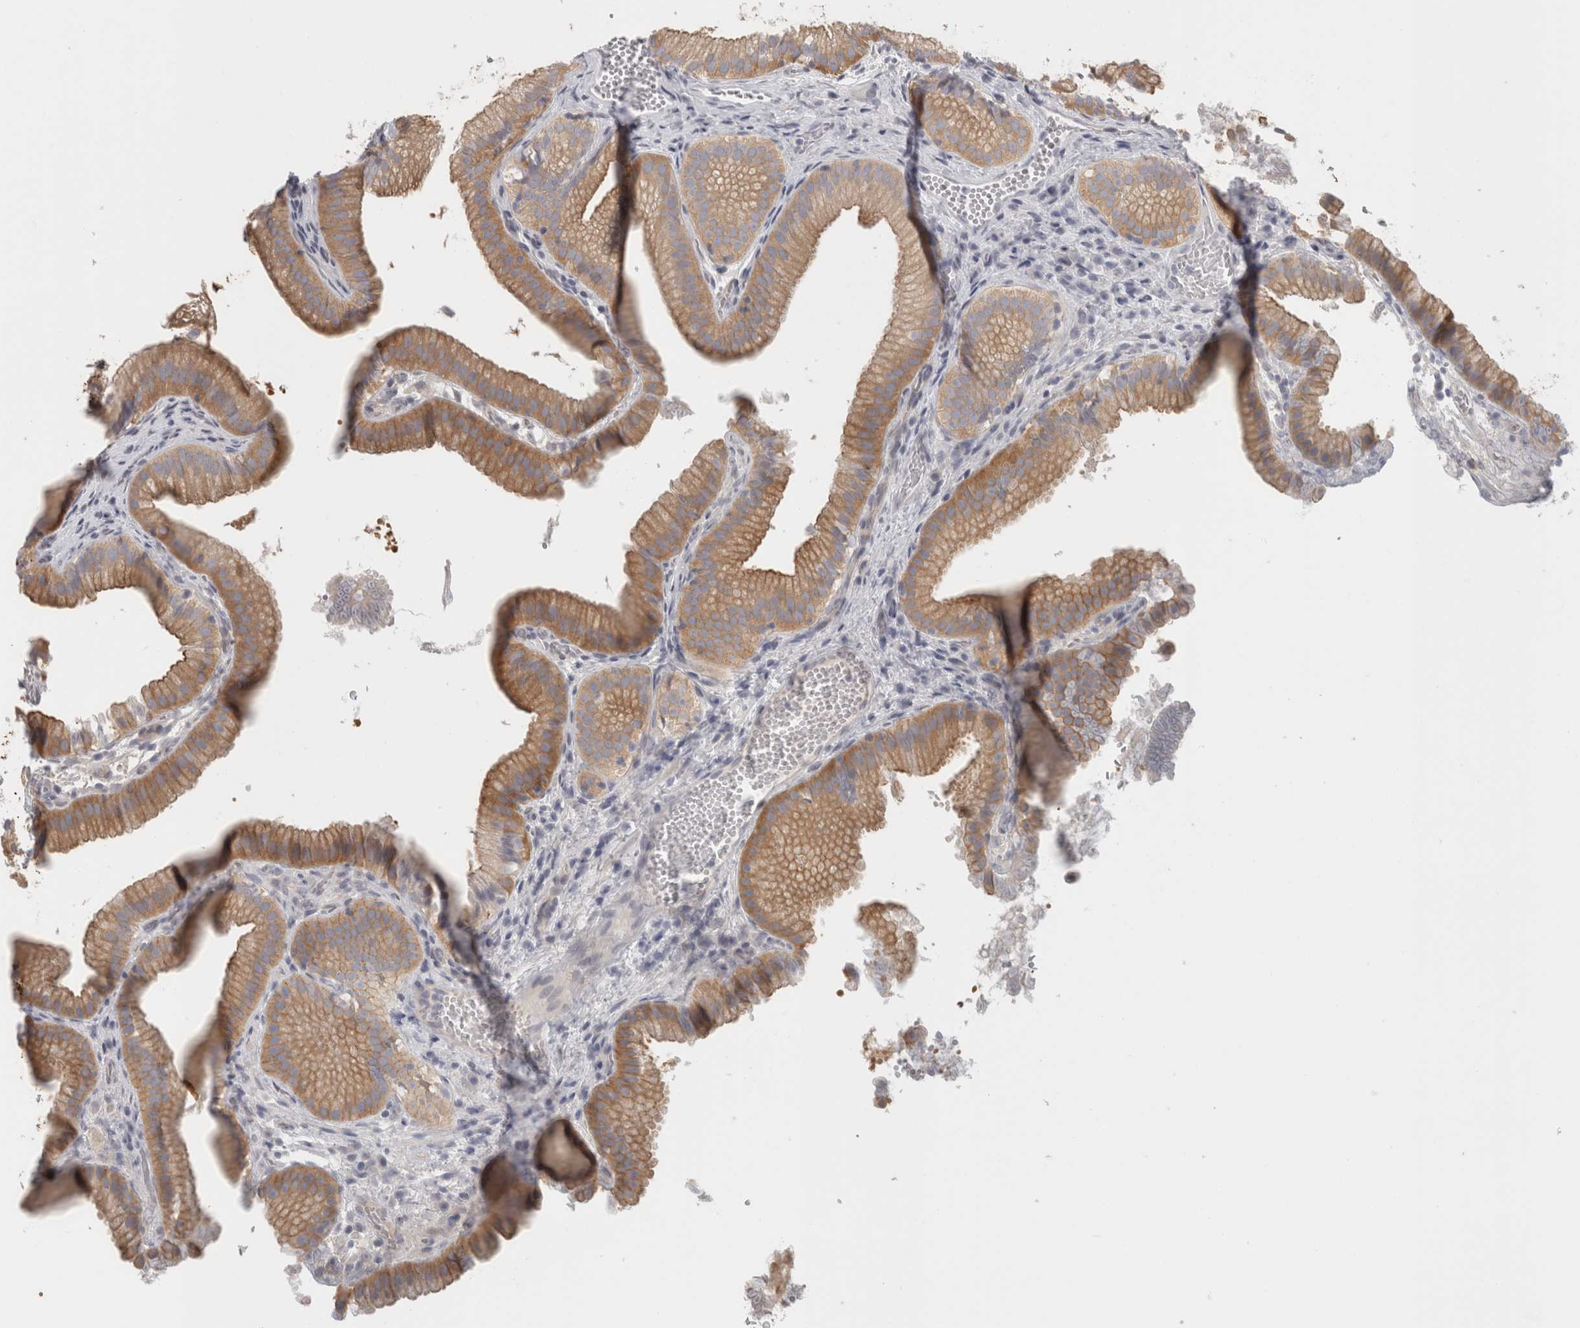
{"staining": {"intensity": "moderate", "quantity": ">75%", "location": "cytoplasmic/membranous"}, "tissue": "gallbladder", "cell_type": "Glandular cells", "image_type": "normal", "snomed": [{"axis": "morphology", "description": "Normal tissue, NOS"}, {"axis": "topography", "description": "Gallbladder"}], "caption": "This histopathology image demonstrates immunohistochemistry (IHC) staining of benign gallbladder, with medium moderate cytoplasmic/membranous staining in approximately >75% of glandular cells.", "gene": "FBLIM1", "patient": {"sex": "female", "age": 30}}